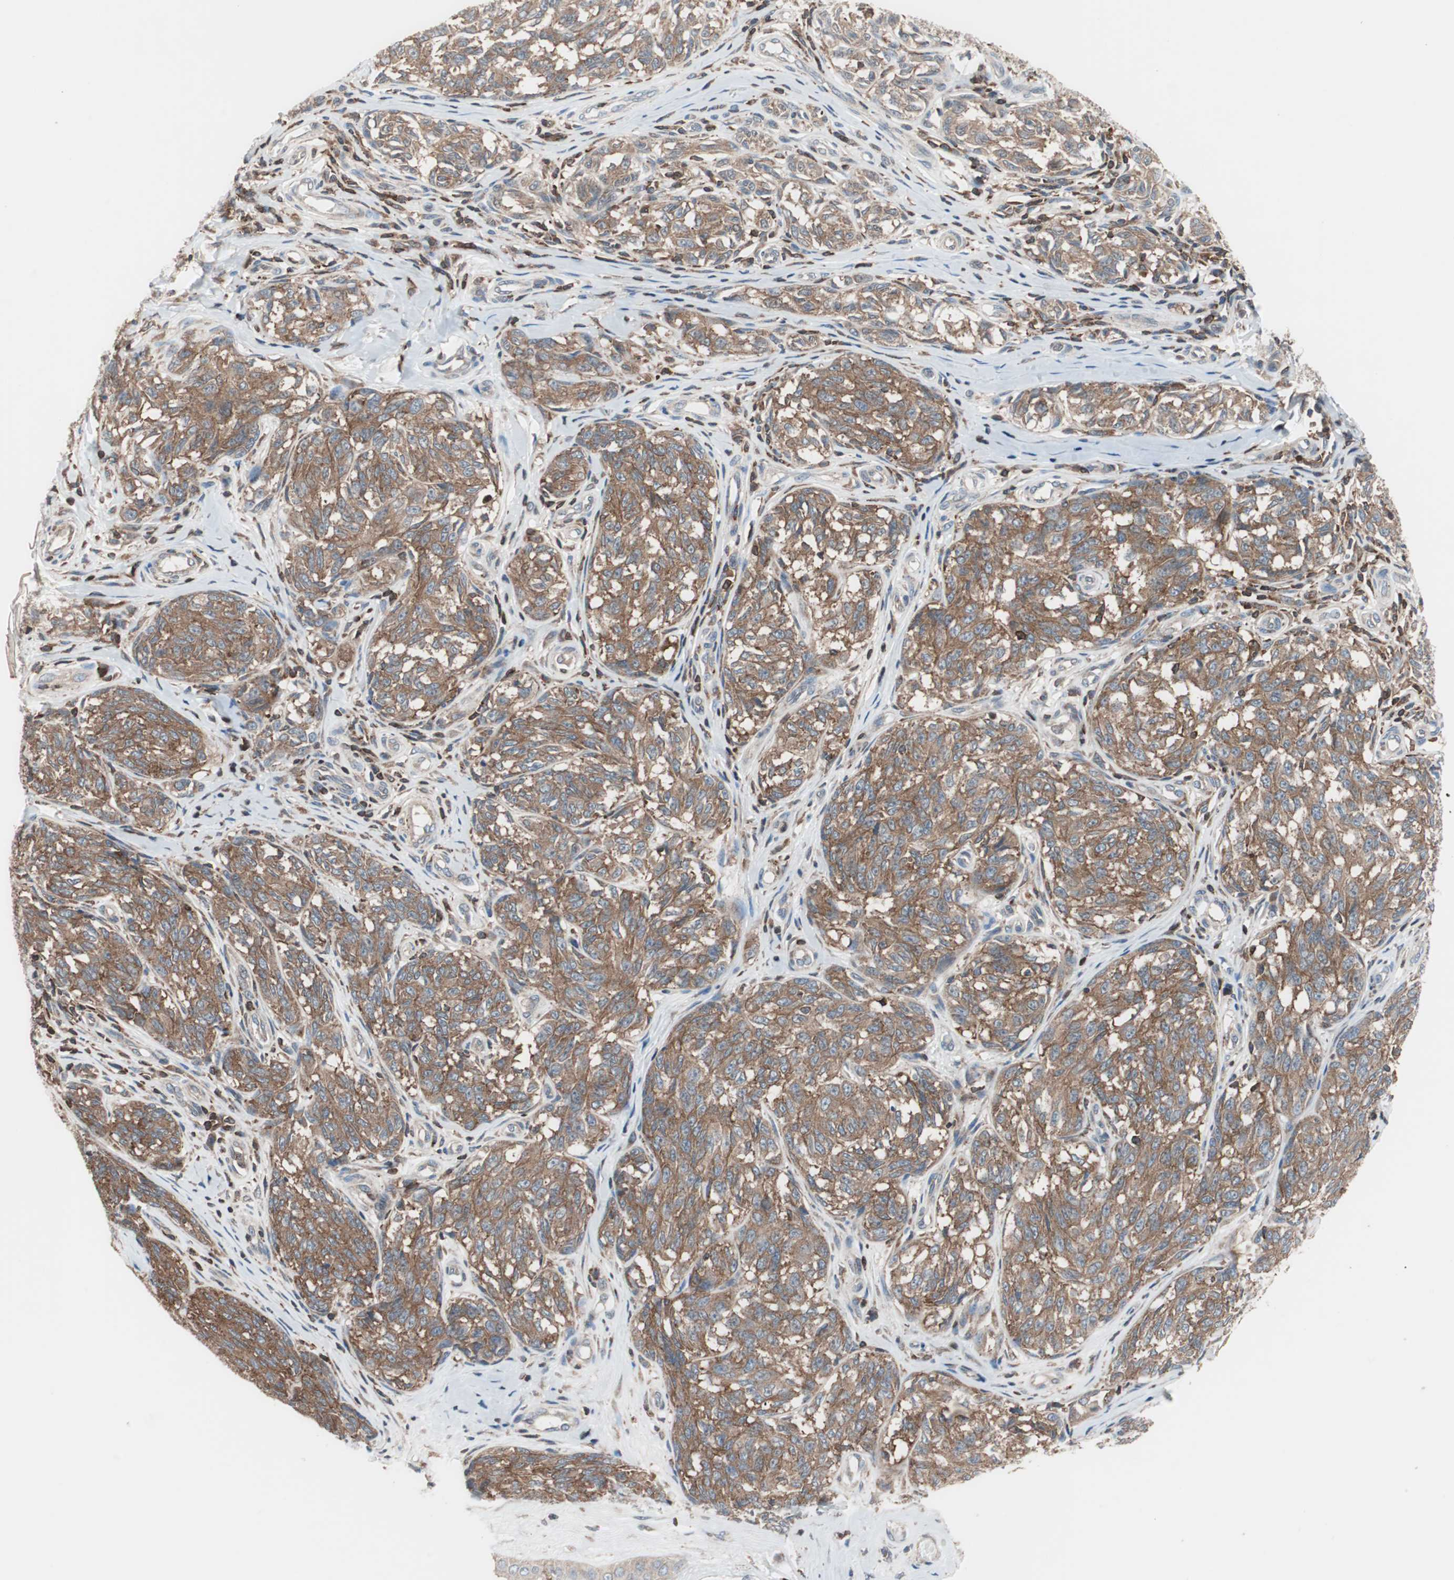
{"staining": {"intensity": "moderate", "quantity": ">75%", "location": "cytoplasmic/membranous"}, "tissue": "melanoma", "cell_type": "Tumor cells", "image_type": "cancer", "snomed": [{"axis": "morphology", "description": "Malignant melanoma, NOS"}, {"axis": "topography", "description": "Skin"}], "caption": "Malignant melanoma tissue displays moderate cytoplasmic/membranous expression in about >75% of tumor cells, visualized by immunohistochemistry.", "gene": "PIK3R1", "patient": {"sex": "female", "age": 64}}